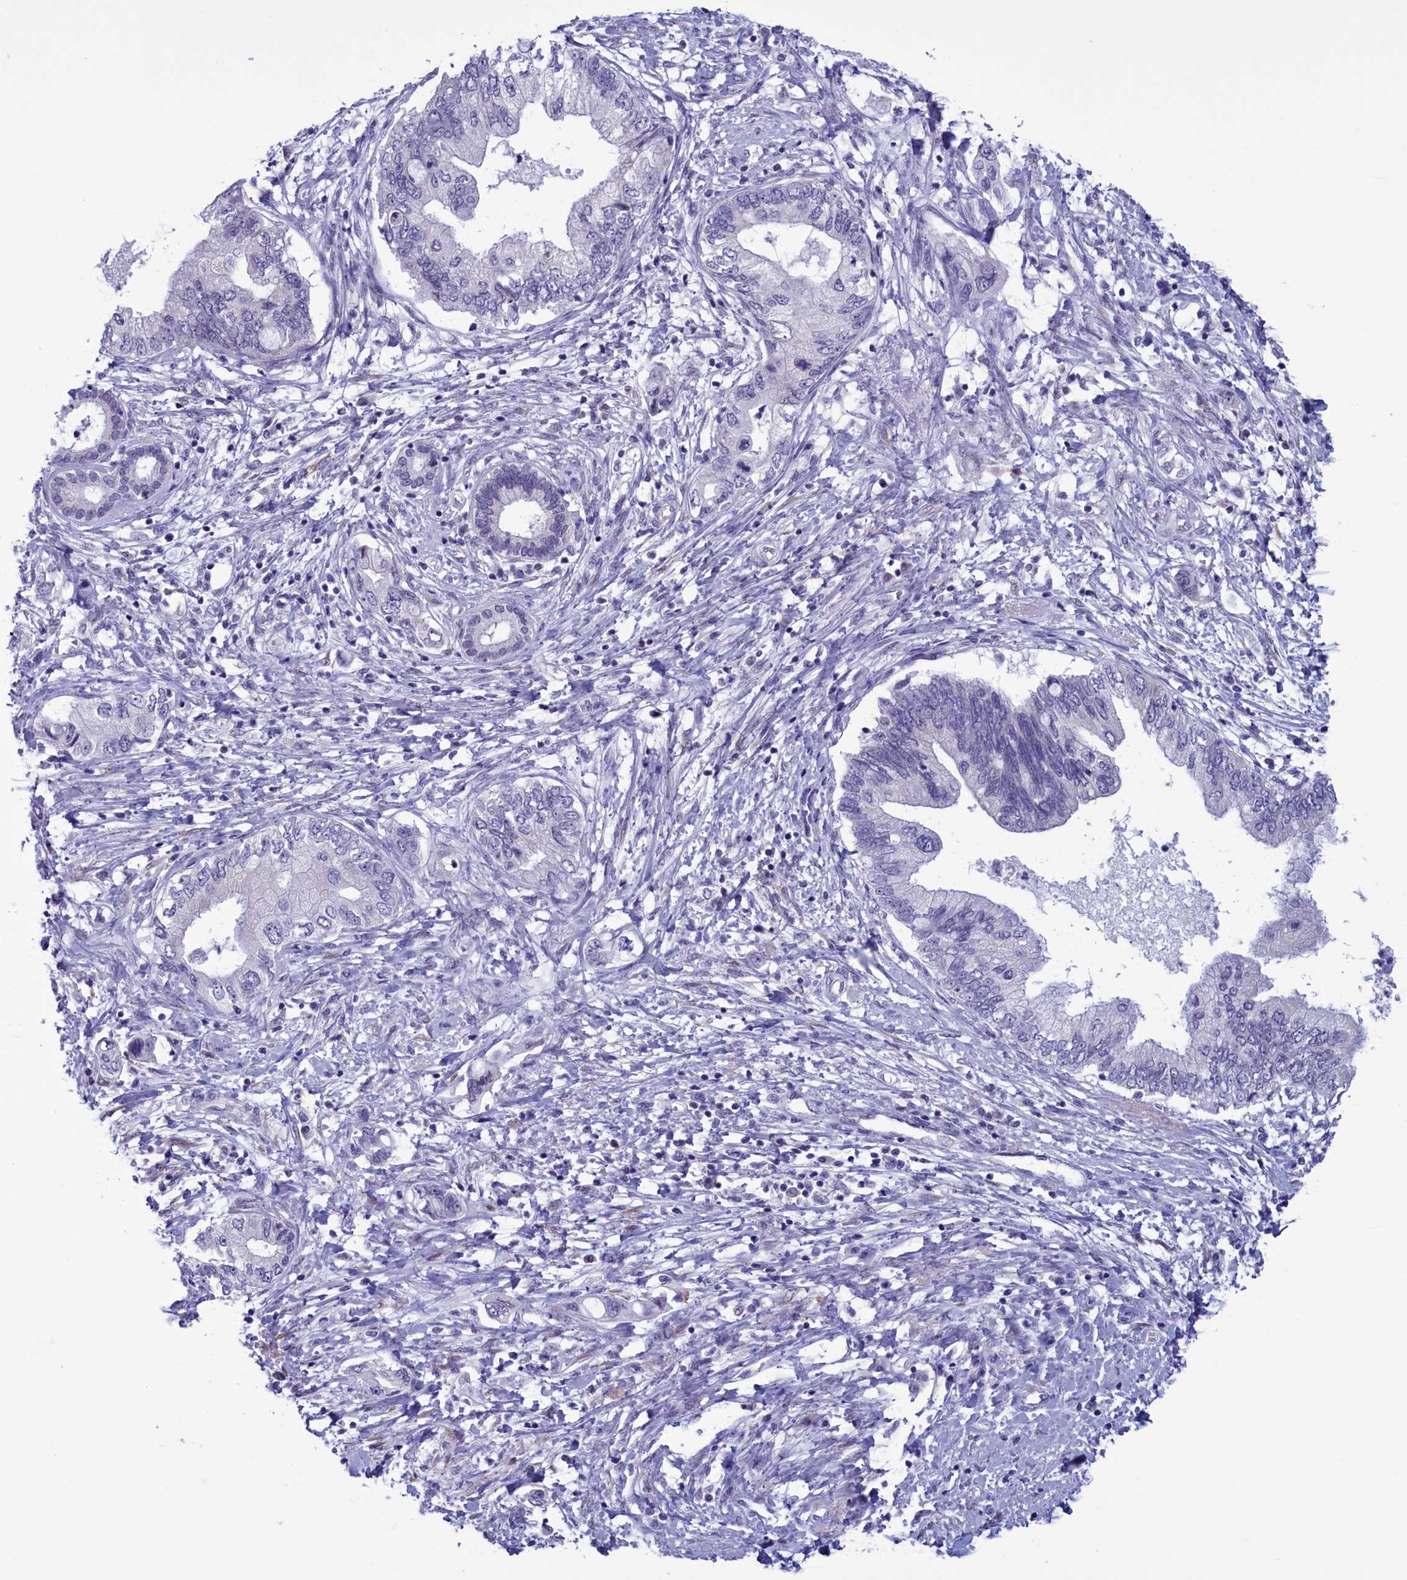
{"staining": {"intensity": "negative", "quantity": "none", "location": "none"}, "tissue": "pancreatic cancer", "cell_type": "Tumor cells", "image_type": "cancer", "snomed": [{"axis": "morphology", "description": "Adenocarcinoma, NOS"}, {"axis": "topography", "description": "Pancreas"}], "caption": "High power microscopy photomicrograph of an IHC image of pancreatic cancer, revealing no significant expression in tumor cells.", "gene": "PARS2", "patient": {"sex": "female", "age": 73}}